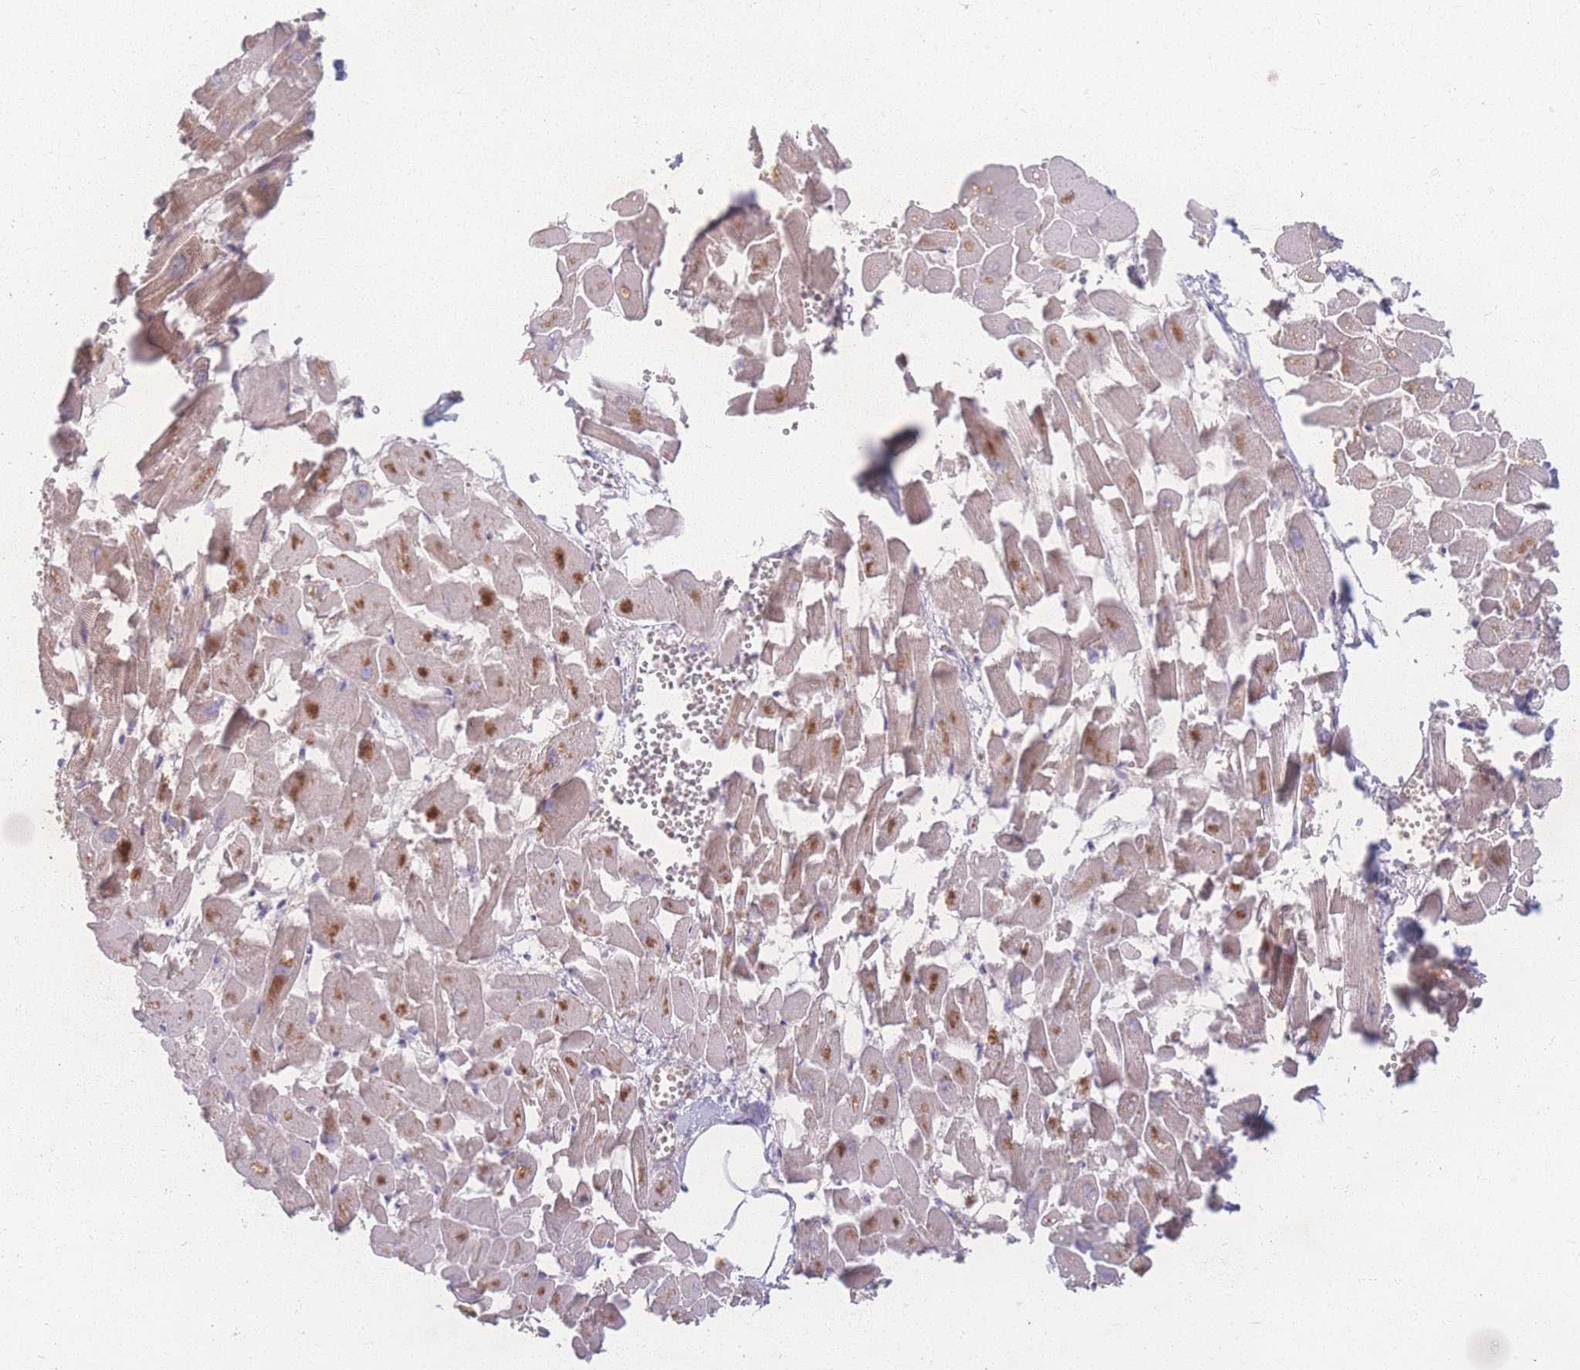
{"staining": {"intensity": "moderate", "quantity": "25%-75%", "location": "cytoplasmic/membranous"}, "tissue": "heart muscle", "cell_type": "Cardiomyocytes", "image_type": "normal", "snomed": [{"axis": "morphology", "description": "Normal tissue, NOS"}, {"axis": "topography", "description": "Heart"}], "caption": "A photomicrograph showing moderate cytoplasmic/membranous expression in approximately 25%-75% of cardiomyocytes in normal heart muscle, as visualized by brown immunohistochemical staining.", "gene": "INSR", "patient": {"sex": "female", "age": 64}}